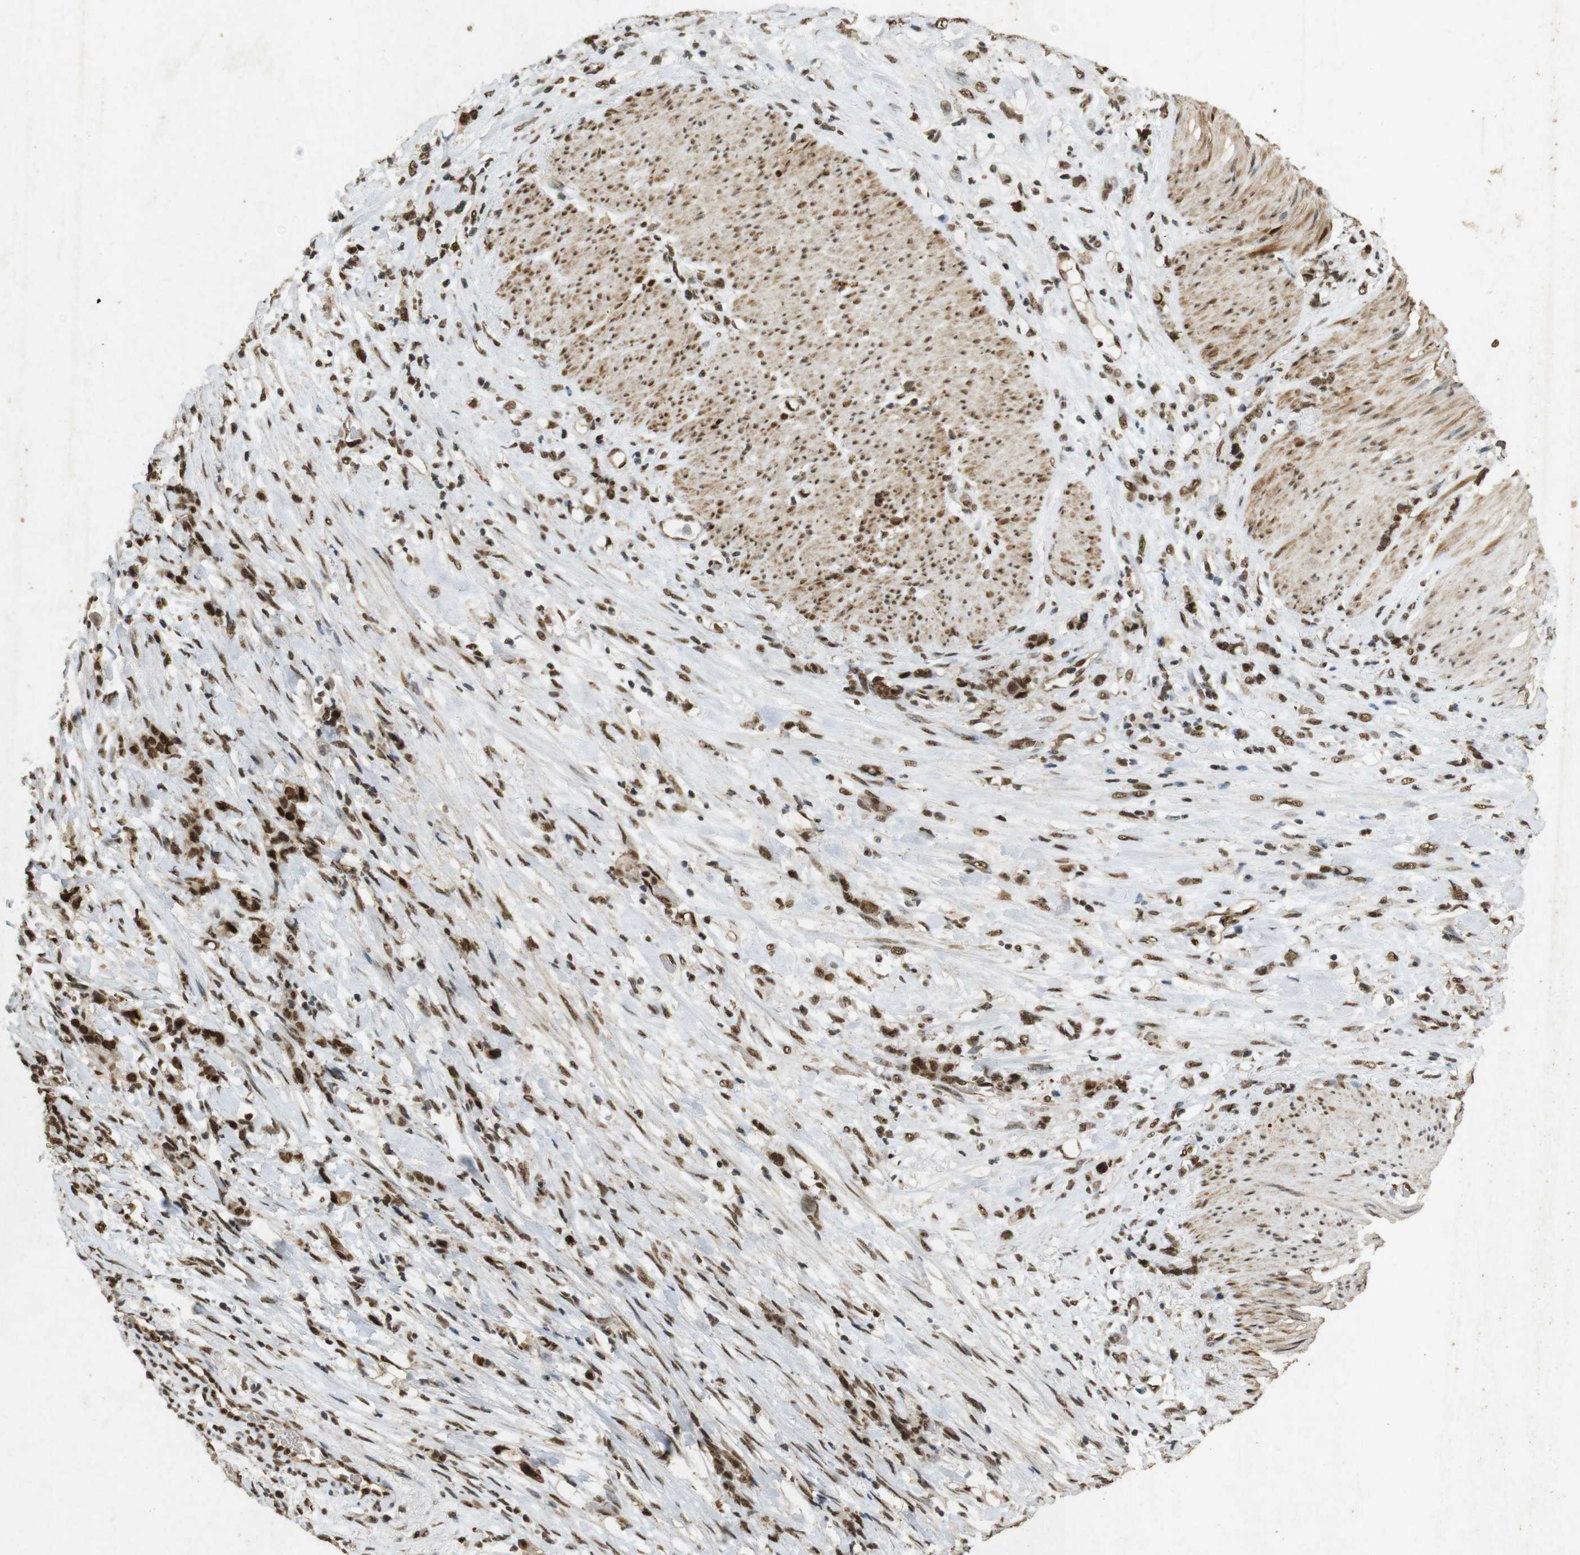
{"staining": {"intensity": "moderate", "quantity": ">75%", "location": "nuclear"}, "tissue": "stomach cancer", "cell_type": "Tumor cells", "image_type": "cancer", "snomed": [{"axis": "morphology", "description": "Adenocarcinoma, NOS"}, {"axis": "topography", "description": "Stomach, lower"}], "caption": "Brown immunohistochemical staining in human adenocarcinoma (stomach) reveals moderate nuclear expression in approximately >75% of tumor cells.", "gene": "GATA4", "patient": {"sex": "male", "age": 88}}